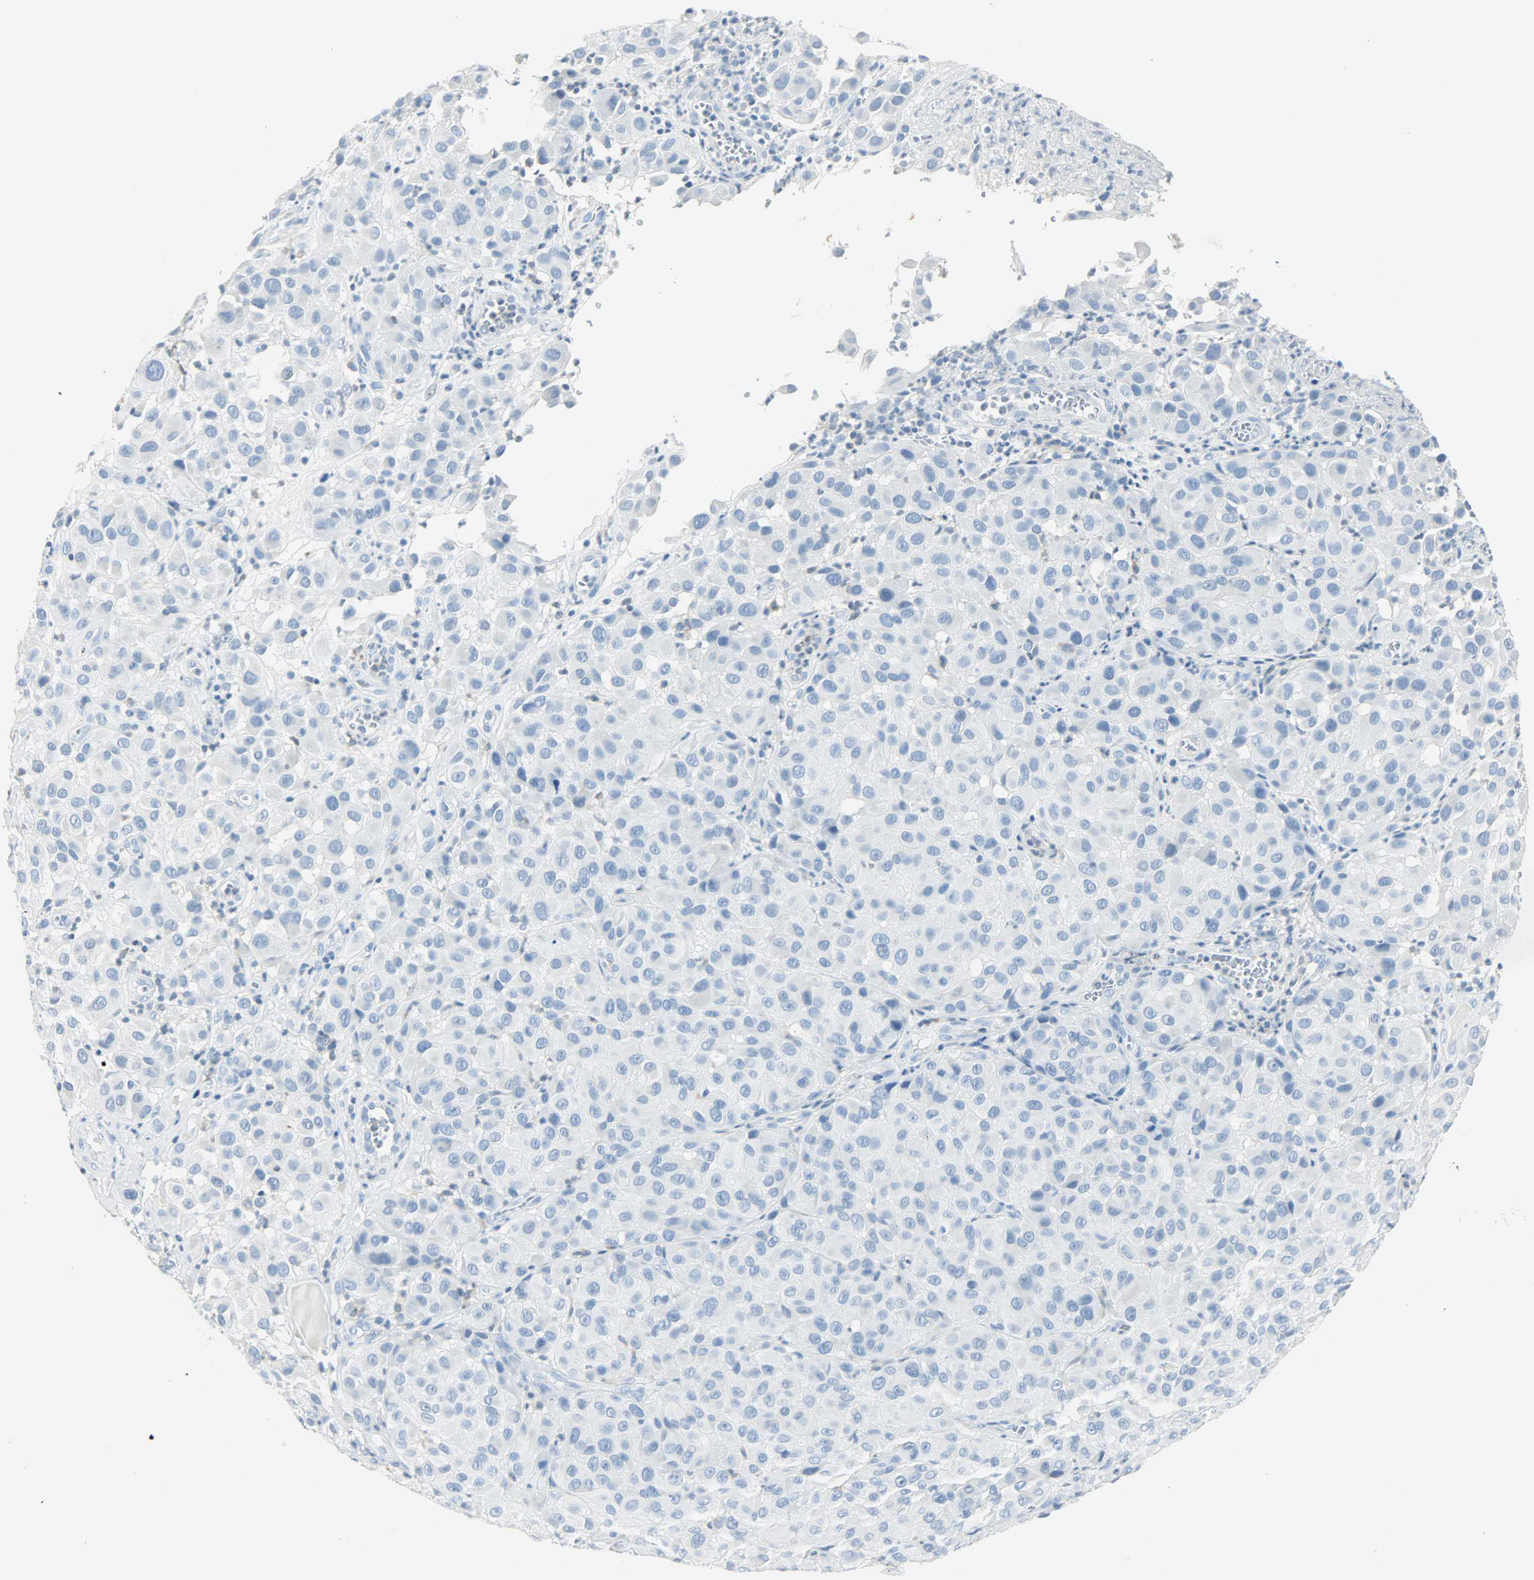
{"staining": {"intensity": "negative", "quantity": "none", "location": "none"}, "tissue": "melanoma", "cell_type": "Tumor cells", "image_type": "cancer", "snomed": [{"axis": "morphology", "description": "Malignant melanoma, NOS"}, {"axis": "topography", "description": "Skin"}], "caption": "The photomicrograph shows no significant expression in tumor cells of melanoma.", "gene": "PTPN6", "patient": {"sex": "female", "age": 21}}